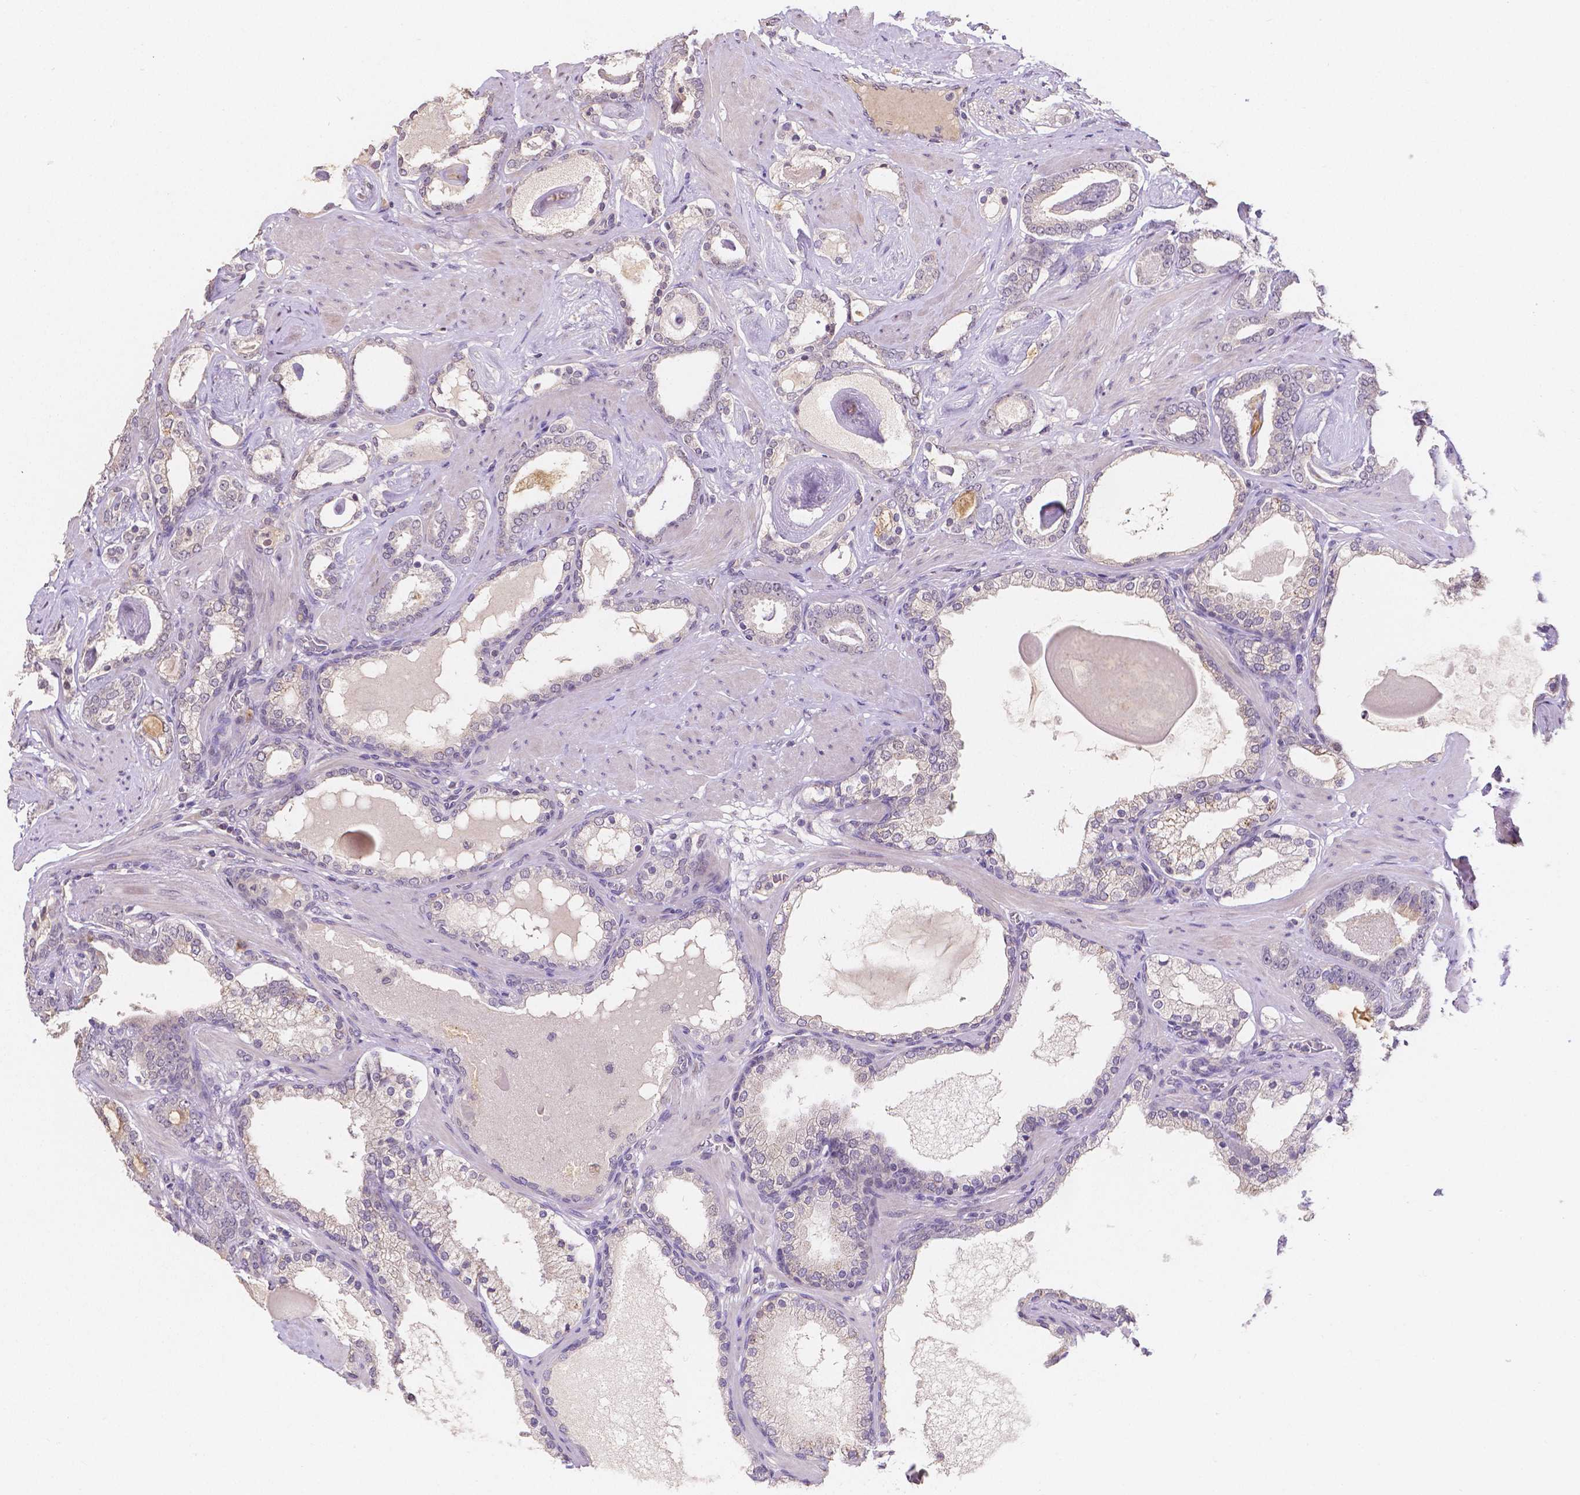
{"staining": {"intensity": "negative", "quantity": "none", "location": "none"}, "tissue": "prostate cancer", "cell_type": "Tumor cells", "image_type": "cancer", "snomed": [{"axis": "morphology", "description": "Adenocarcinoma, High grade"}, {"axis": "topography", "description": "Prostate"}], "caption": "Immunohistochemistry (IHC) of human prostate cancer (adenocarcinoma (high-grade)) demonstrates no staining in tumor cells.", "gene": "ELAVL2", "patient": {"sex": "male", "age": 63}}